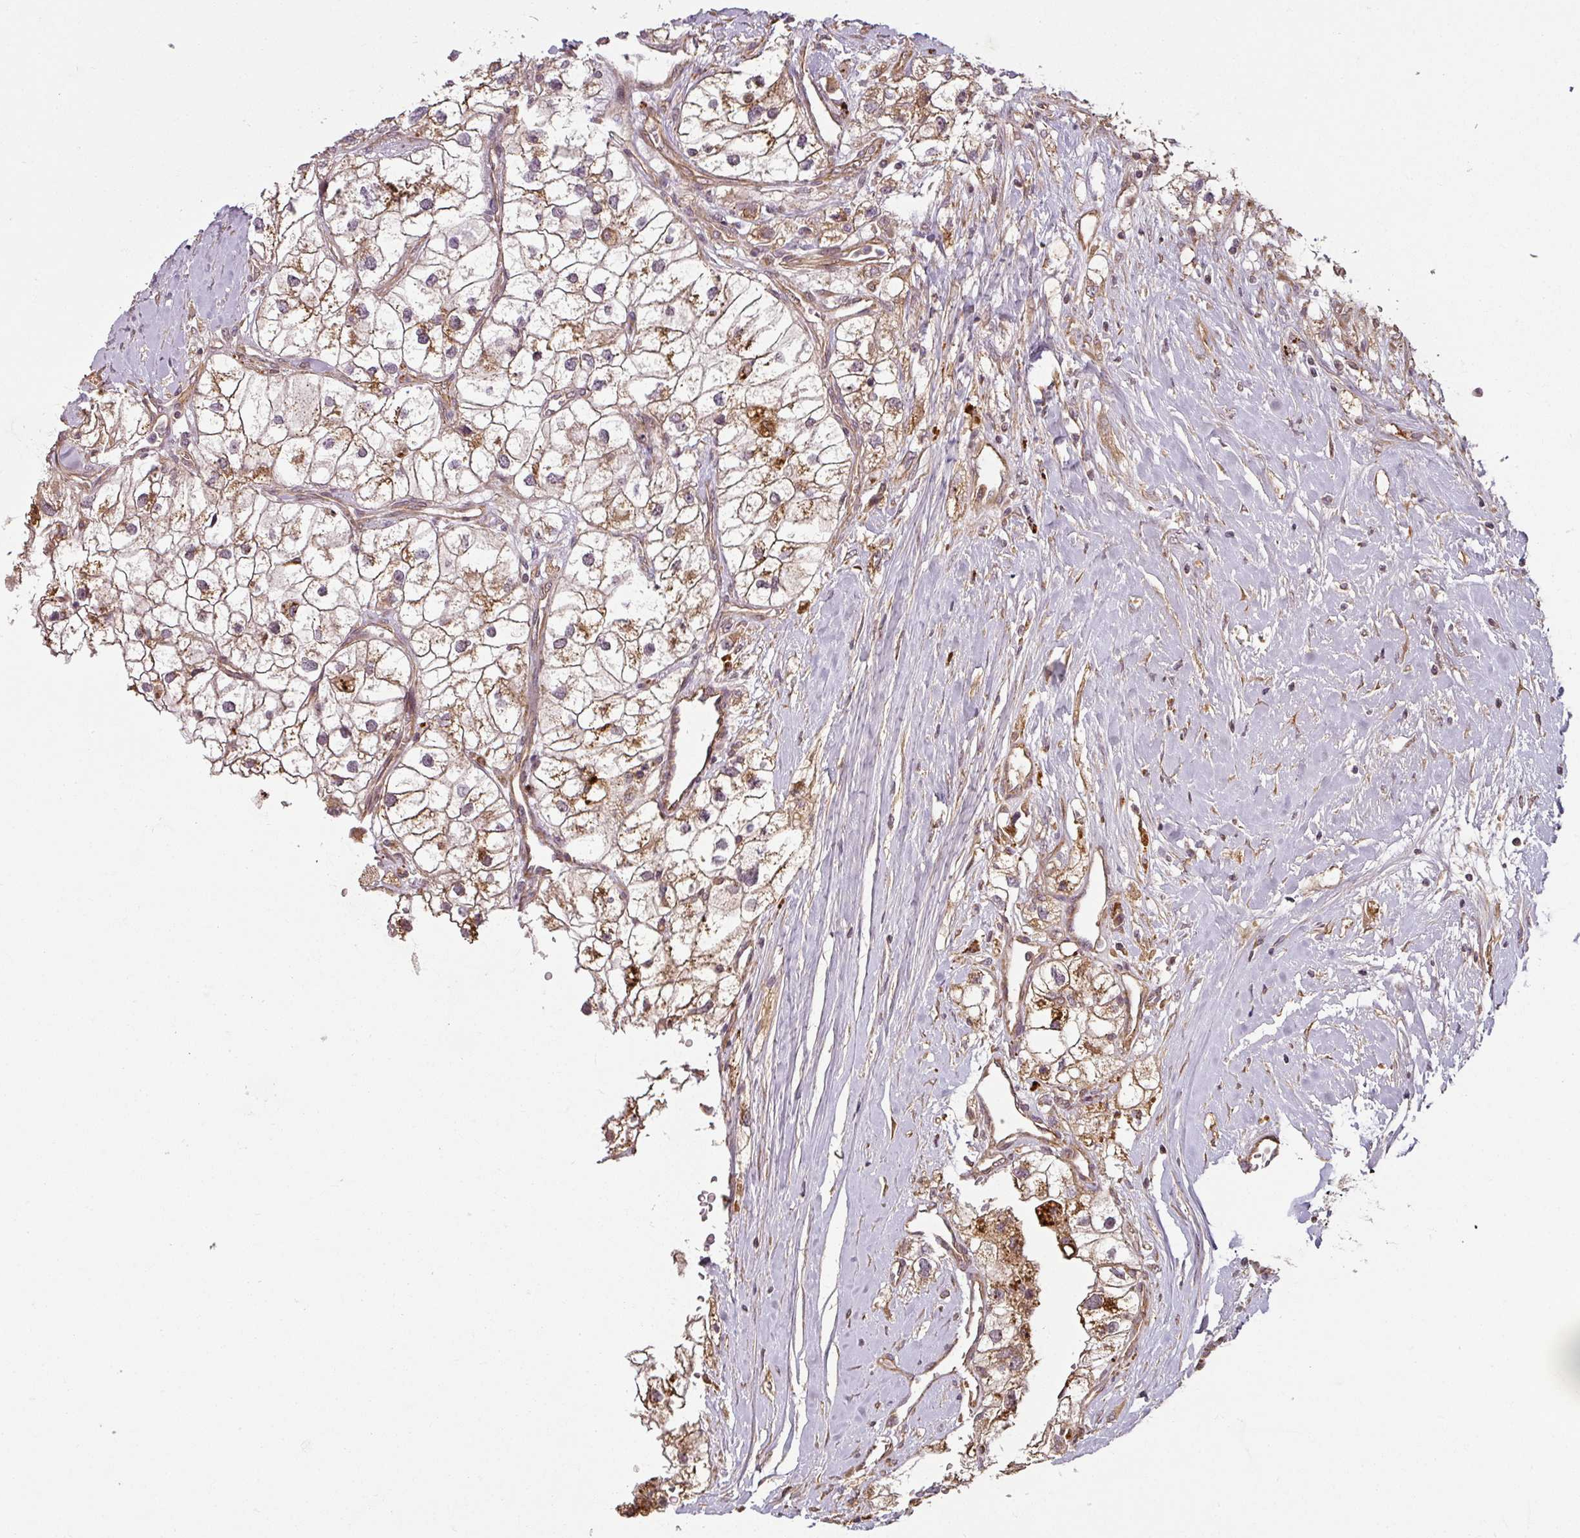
{"staining": {"intensity": "moderate", "quantity": ">75%", "location": "cytoplasmic/membranous"}, "tissue": "renal cancer", "cell_type": "Tumor cells", "image_type": "cancer", "snomed": [{"axis": "morphology", "description": "Adenocarcinoma, NOS"}, {"axis": "topography", "description": "Kidney"}], "caption": "Immunohistochemical staining of human renal cancer (adenocarcinoma) shows moderate cytoplasmic/membranous protein positivity in approximately >75% of tumor cells.", "gene": "DIMT1", "patient": {"sex": "male", "age": 59}}